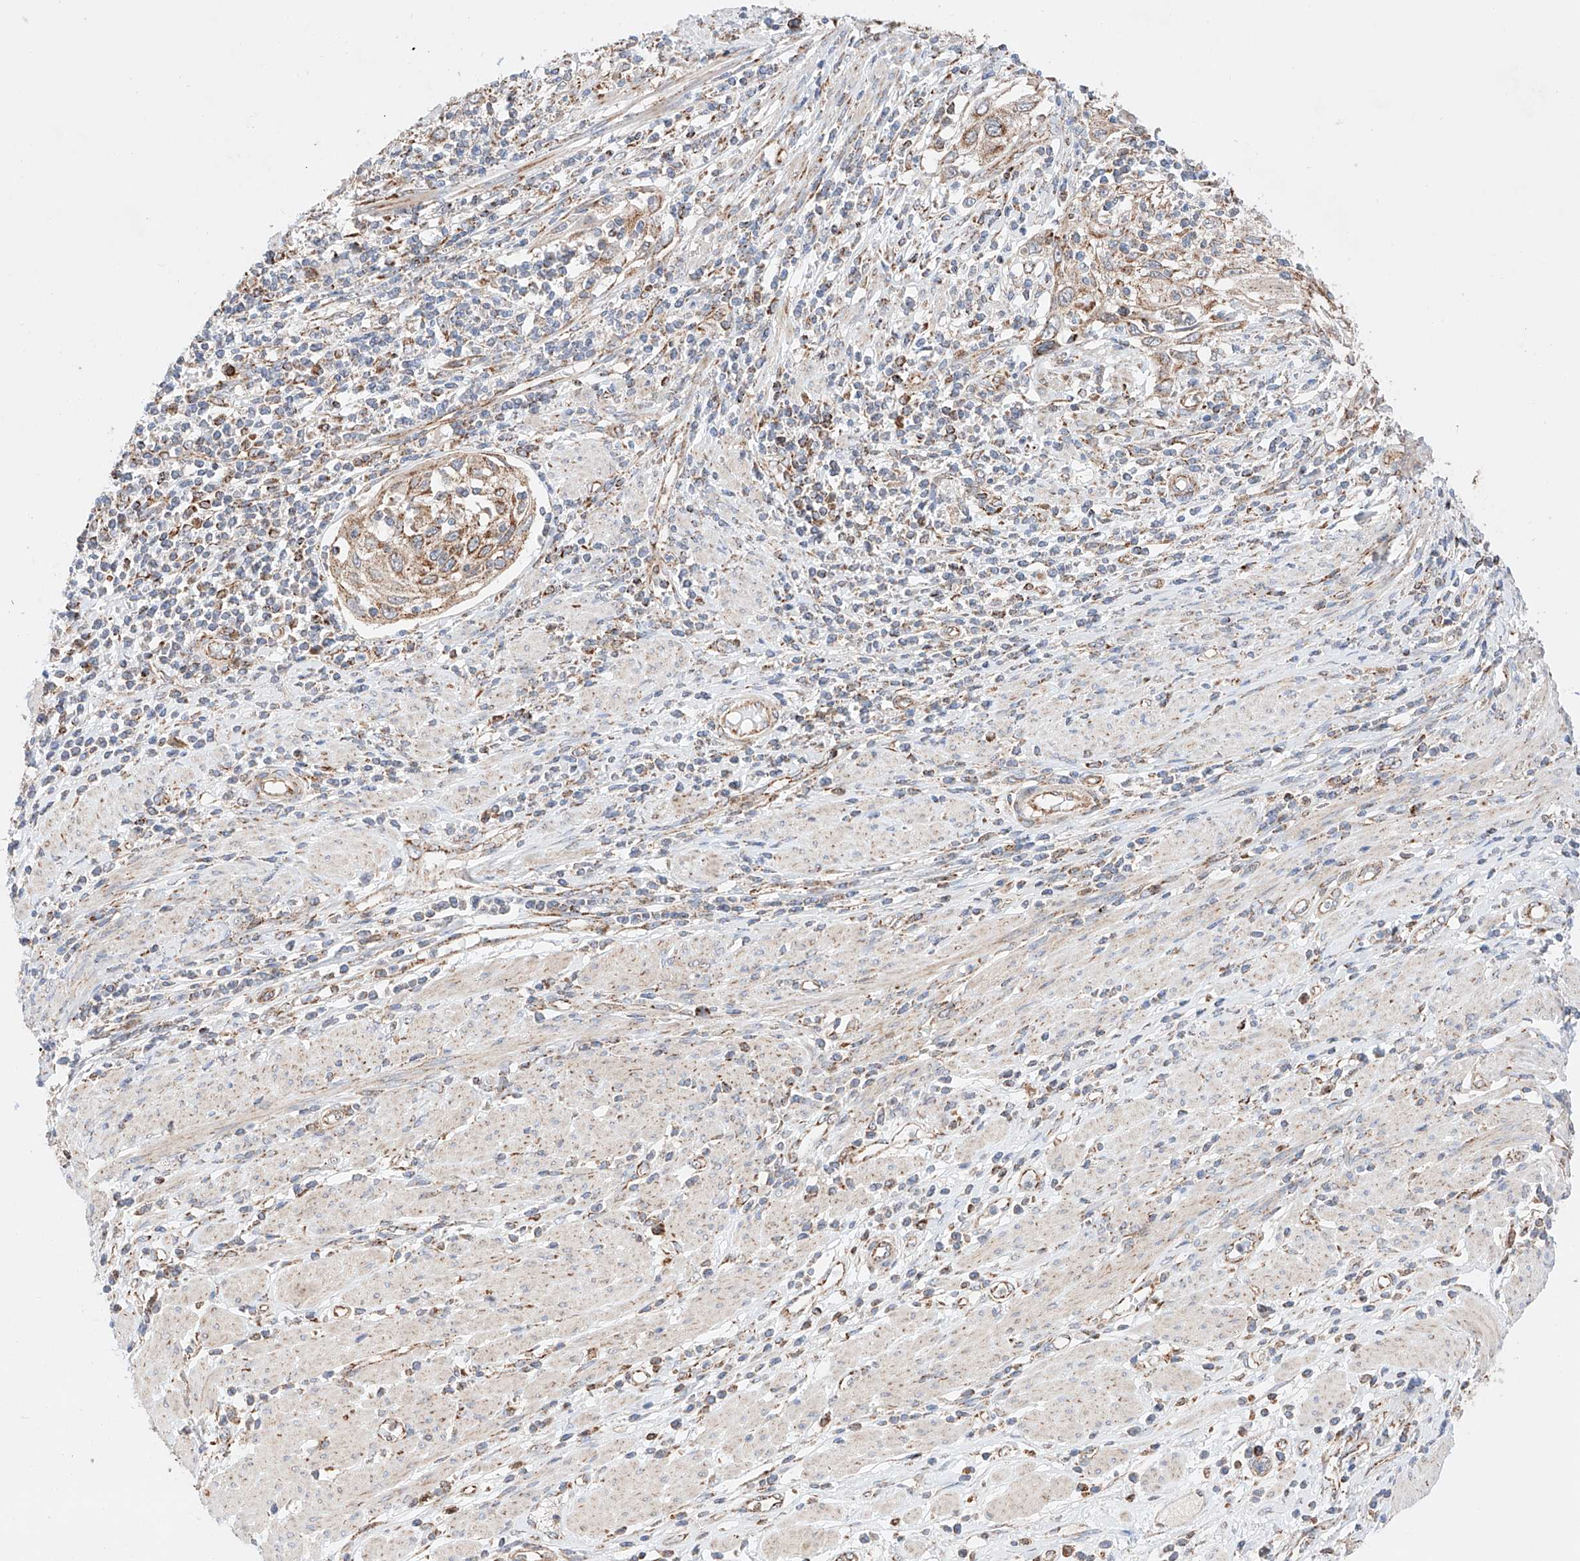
{"staining": {"intensity": "moderate", "quantity": ">75%", "location": "cytoplasmic/membranous"}, "tissue": "cervical cancer", "cell_type": "Tumor cells", "image_type": "cancer", "snomed": [{"axis": "morphology", "description": "Squamous cell carcinoma, NOS"}, {"axis": "topography", "description": "Cervix"}], "caption": "Immunohistochemical staining of human cervical squamous cell carcinoma shows medium levels of moderate cytoplasmic/membranous protein expression in approximately >75% of tumor cells.", "gene": "KTI12", "patient": {"sex": "female", "age": 70}}